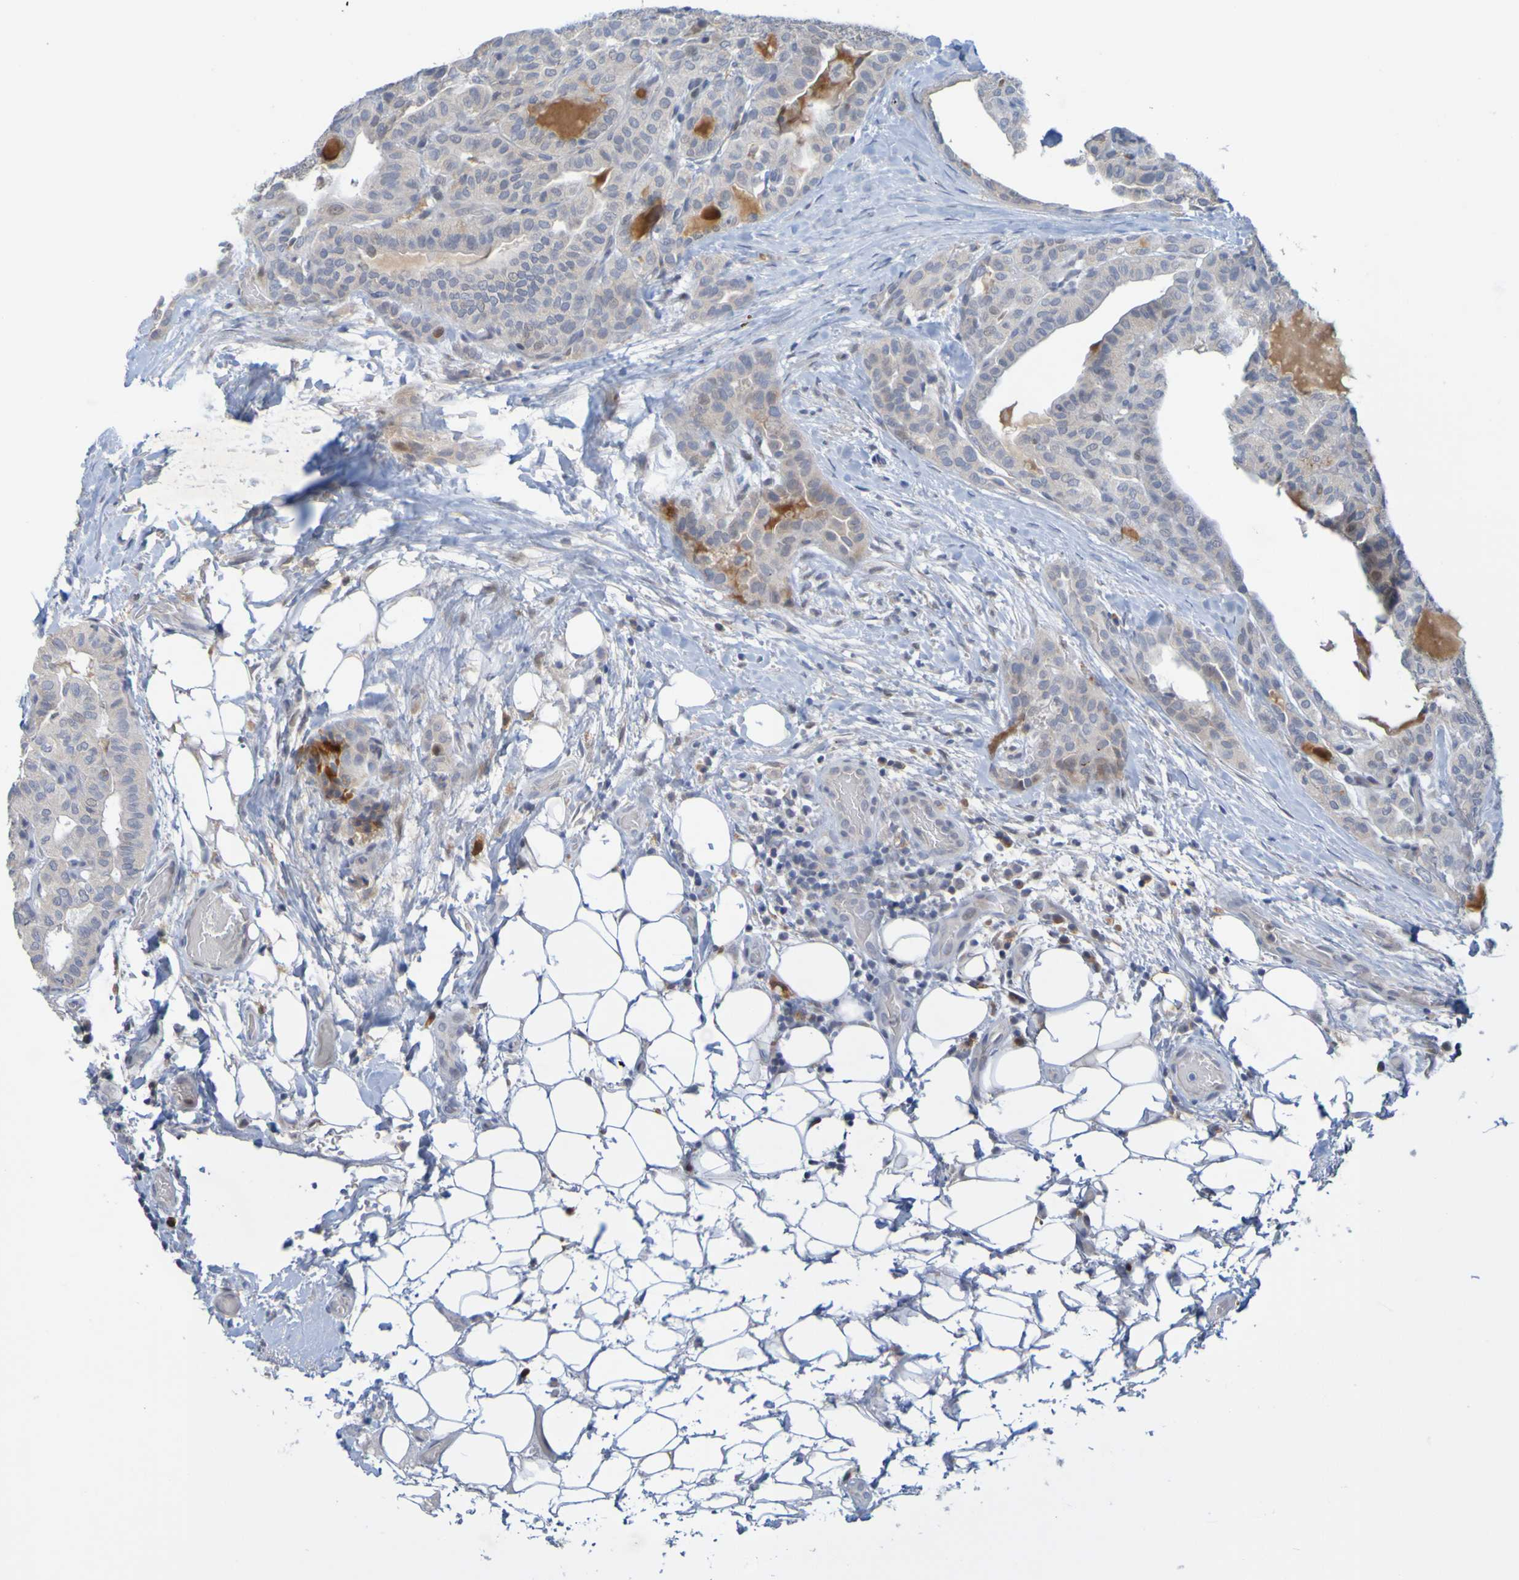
{"staining": {"intensity": "weak", "quantity": "<25%", "location": "cytoplasmic/membranous"}, "tissue": "thyroid cancer", "cell_type": "Tumor cells", "image_type": "cancer", "snomed": [{"axis": "morphology", "description": "Papillary adenocarcinoma, NOS"}, {"axis": "topography", "description": "Thyroid gland"}], "caption": "An IHC micrograph of papillary adenocarcinoma (thyroid) is shown. There is no staining in tumor cells of papillary adenocarcinoma (thyroid).", "gene": "LILRB5", "patient": {"sex": "male", "age": 77}}